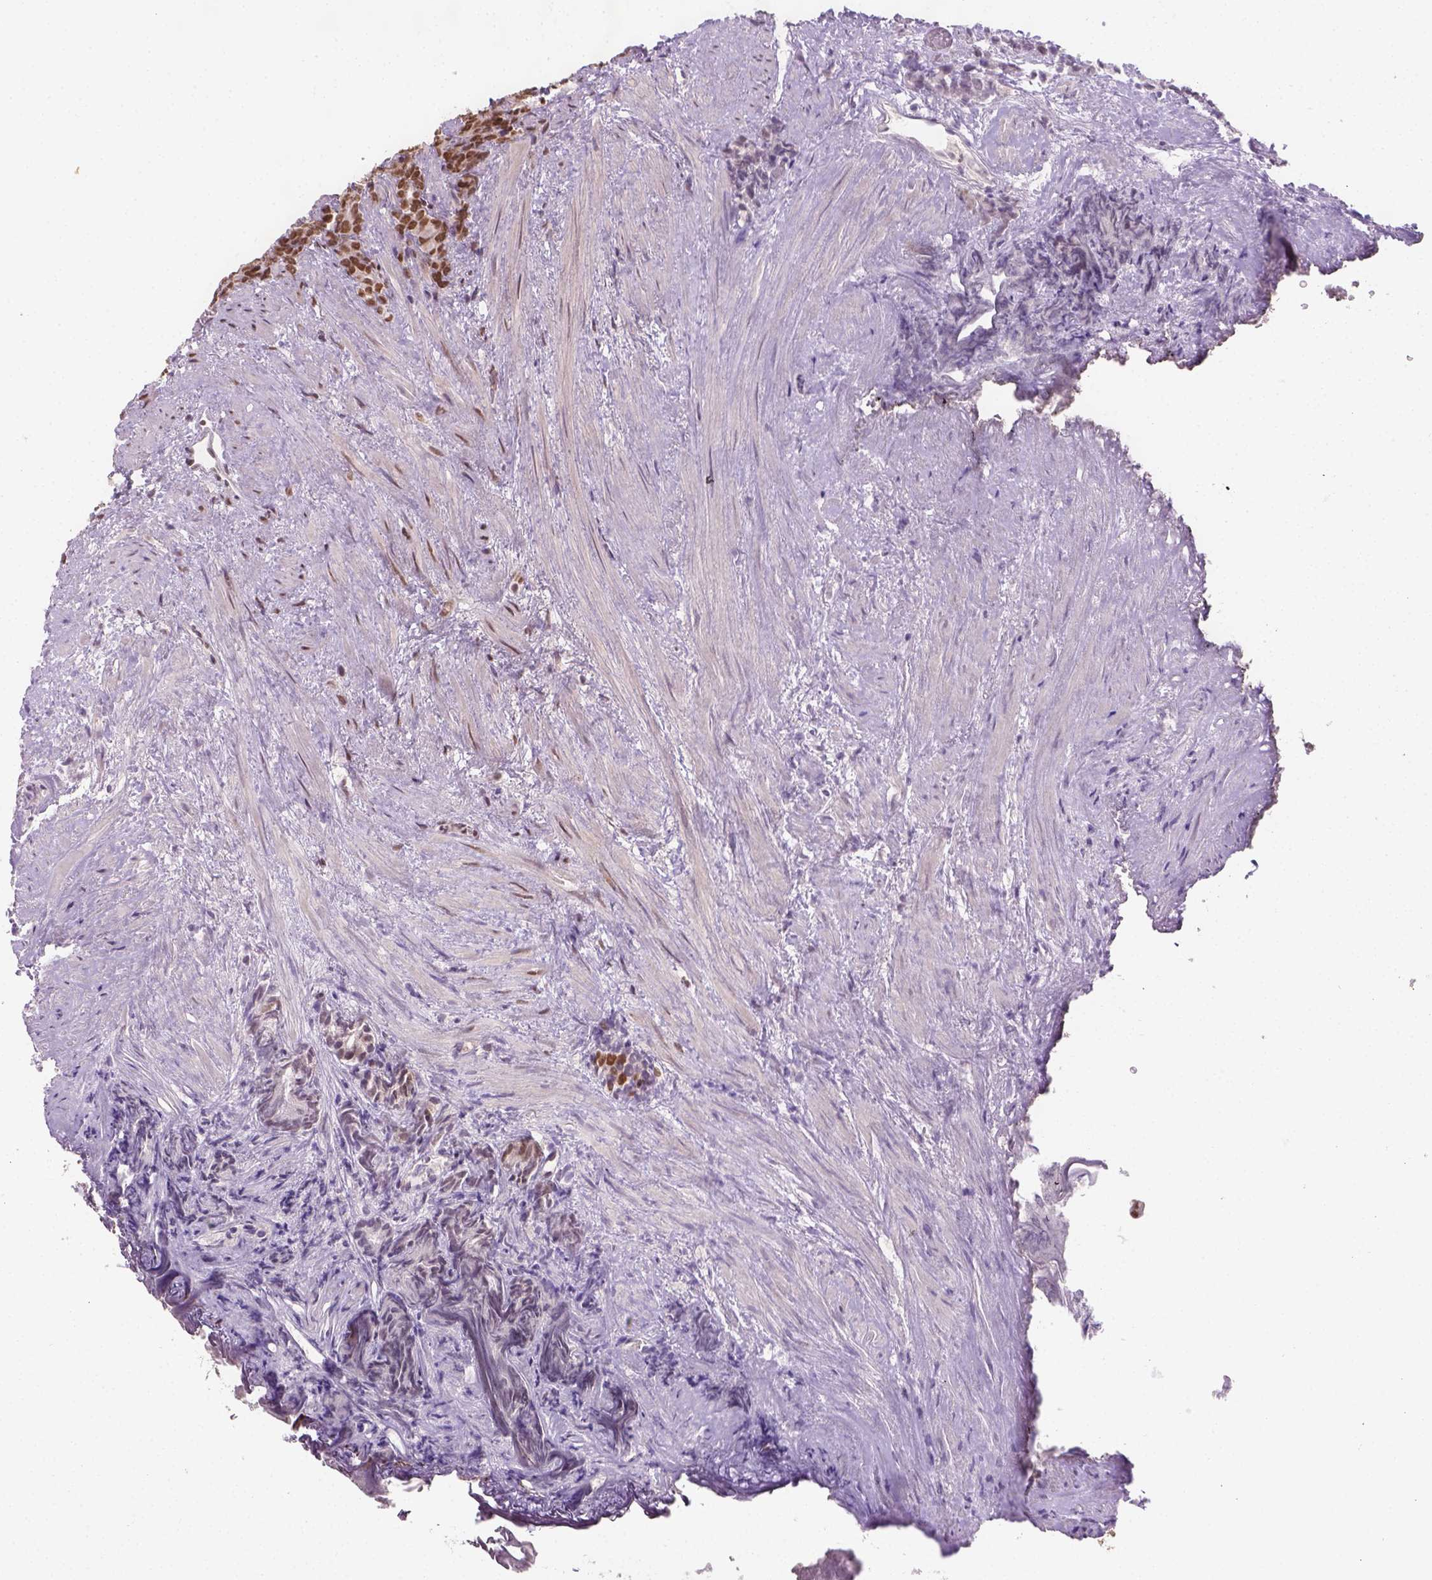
{"staining": {"intensity": "strong", "quantity": ">75%", "location": "nuclear"}, "tissue": "prostate cancer", "cell_type": "Tumor cells", "image_type": "cancer", "snomed": [{"axis": "morphology", "description": "Adenocarcinoma, High grade"}, {"axis": "topography", "description": "Prostate"}], "caption": "Immunohistochemical staining of prostate cancer (adenocarcinoma (high-grade)) displays high levels of strong nuclear protein positivity in approximately >75% of tumor cells. Nuclei are stained in blue.", "gene": "FANCE", "patient": {"sex": "male", "age": 84}}